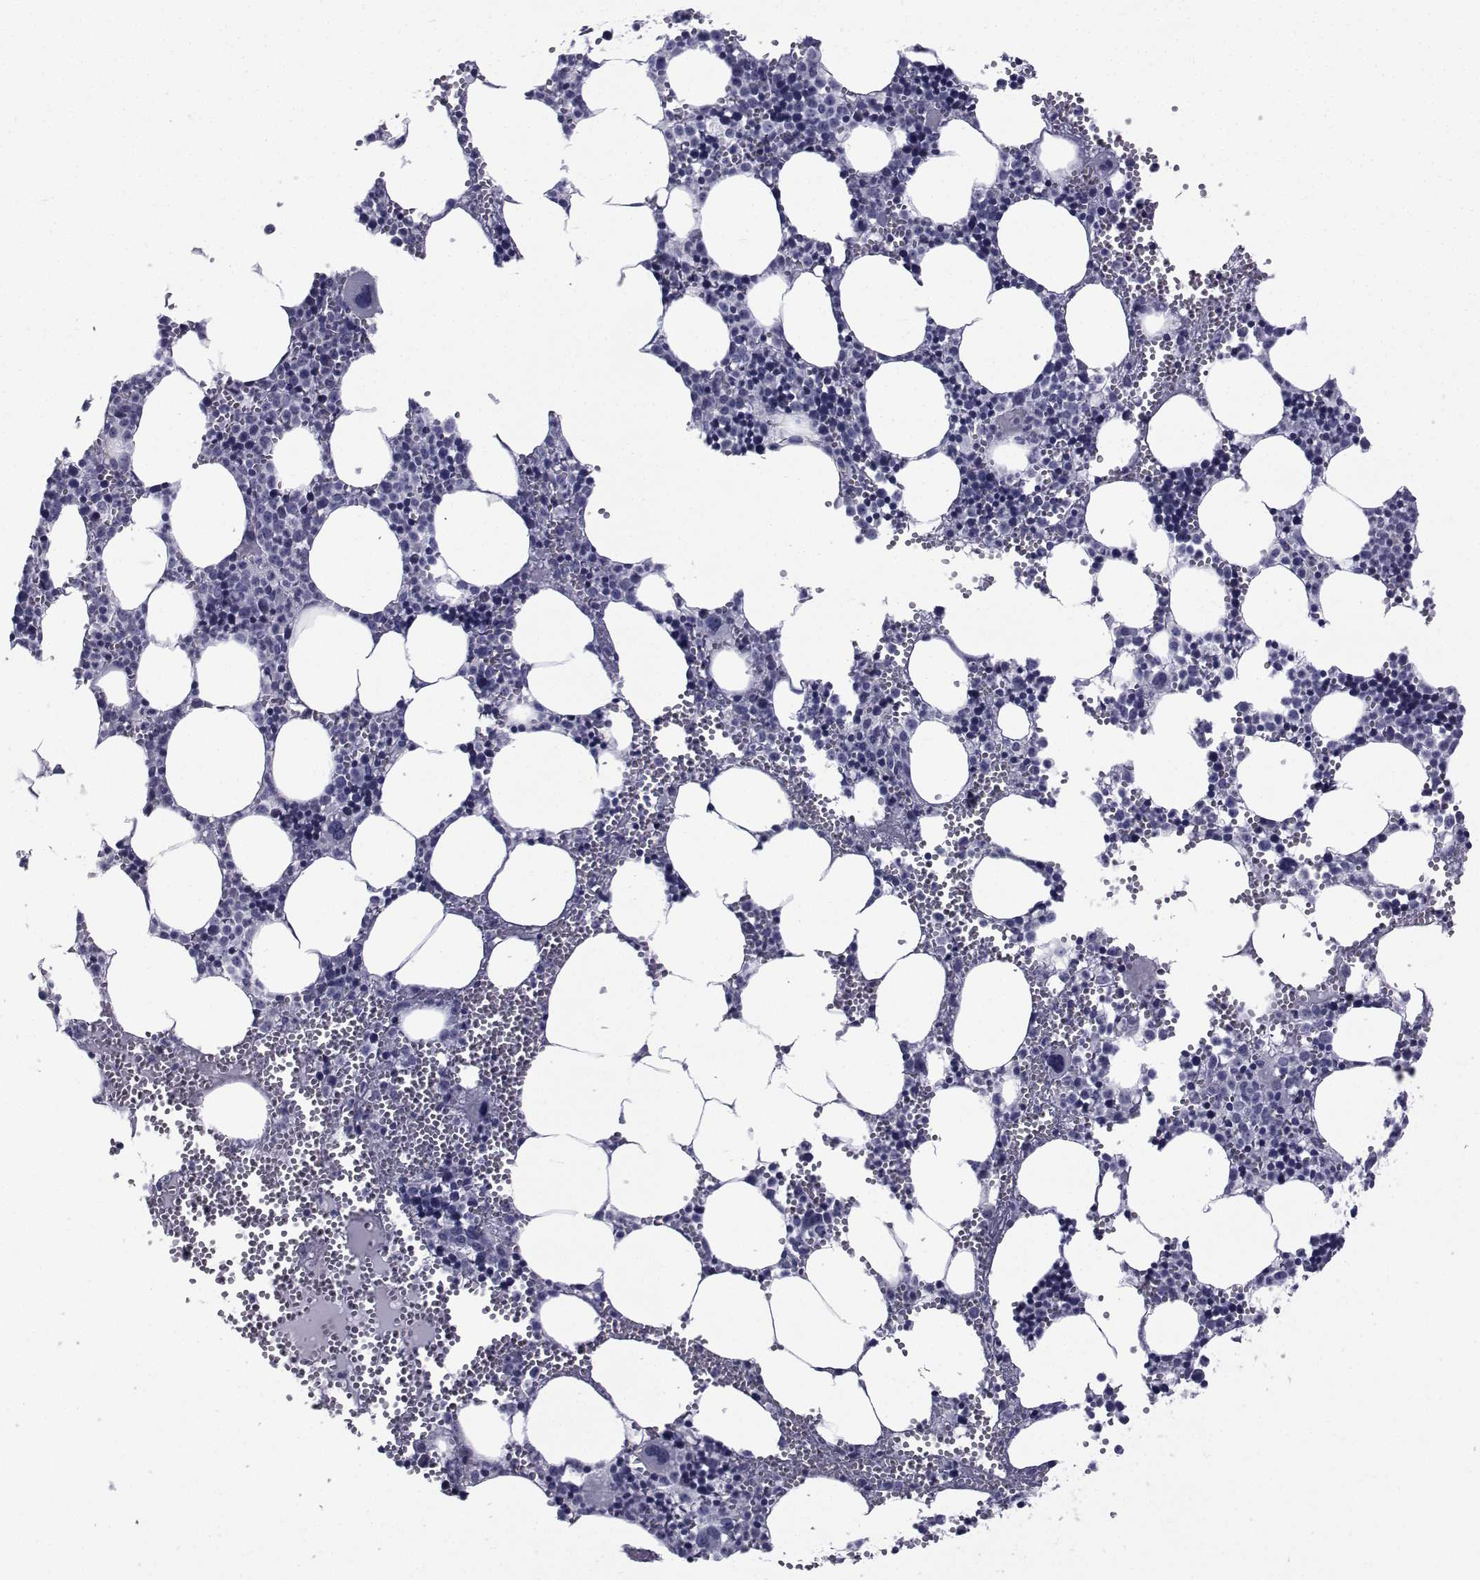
{"staining": {"intensity": "negative", "quantity": "none", "location": "none"}, "tissue": "bone marrow", "cell_type": "Hematopoietic cells", "image_type": "normal", "snomed": [{"axis": "morphology", "description": "Normal tissue, NOS"}, {"axis": "topography", "description": "Bone marrow"}], "caption": "Human bone marrow stained for a protein using IHC demonstrates no expression in hematopoietic cells.", "gene": "FDXR", "patient": {"sex": "male", "age": 89}}